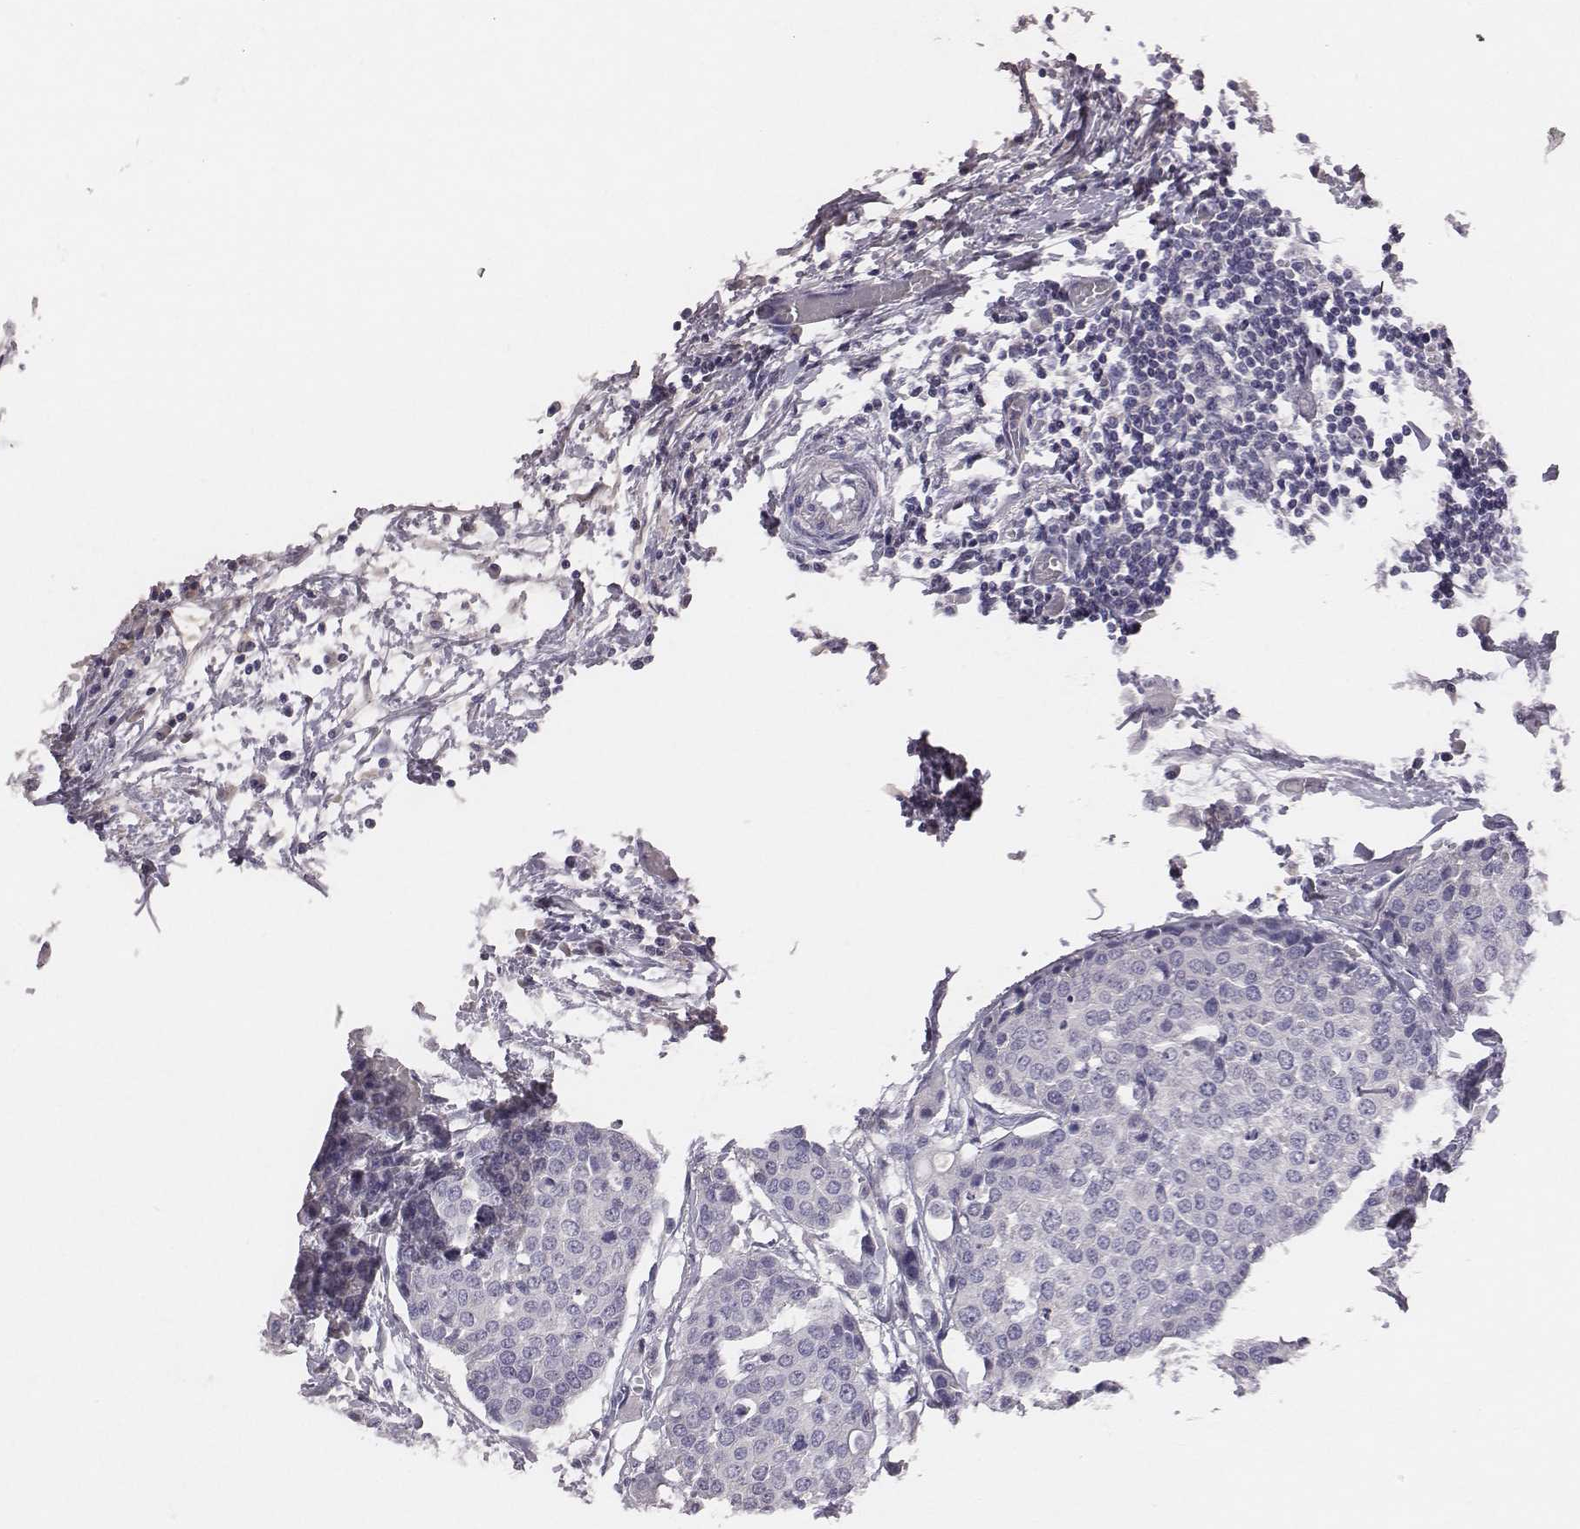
{"staining": {"intensity": "negative", "quantity": "none", "location": "none"}, "tissue": "carcinoid", "cell_type": "Tumor cells", "image_type": "cancer", "snomed": [{"axis": "morphology", "description": "Carcinoid, malignant, NOS"}, {"axis": "topography", "description": "Colon"}], "caption": "The immunohistochemistry (IHC) photomicrograph has no significant positivity in tumor cells of malignant carcinoid tissue. The staining was performed using DAB to visualize the protein expression in brown, while the nuclei were stained in blue with hematoxylin (Magnification: 20x).", "gene": "EN1", "patient": {"sex": "male", "age": 81}}